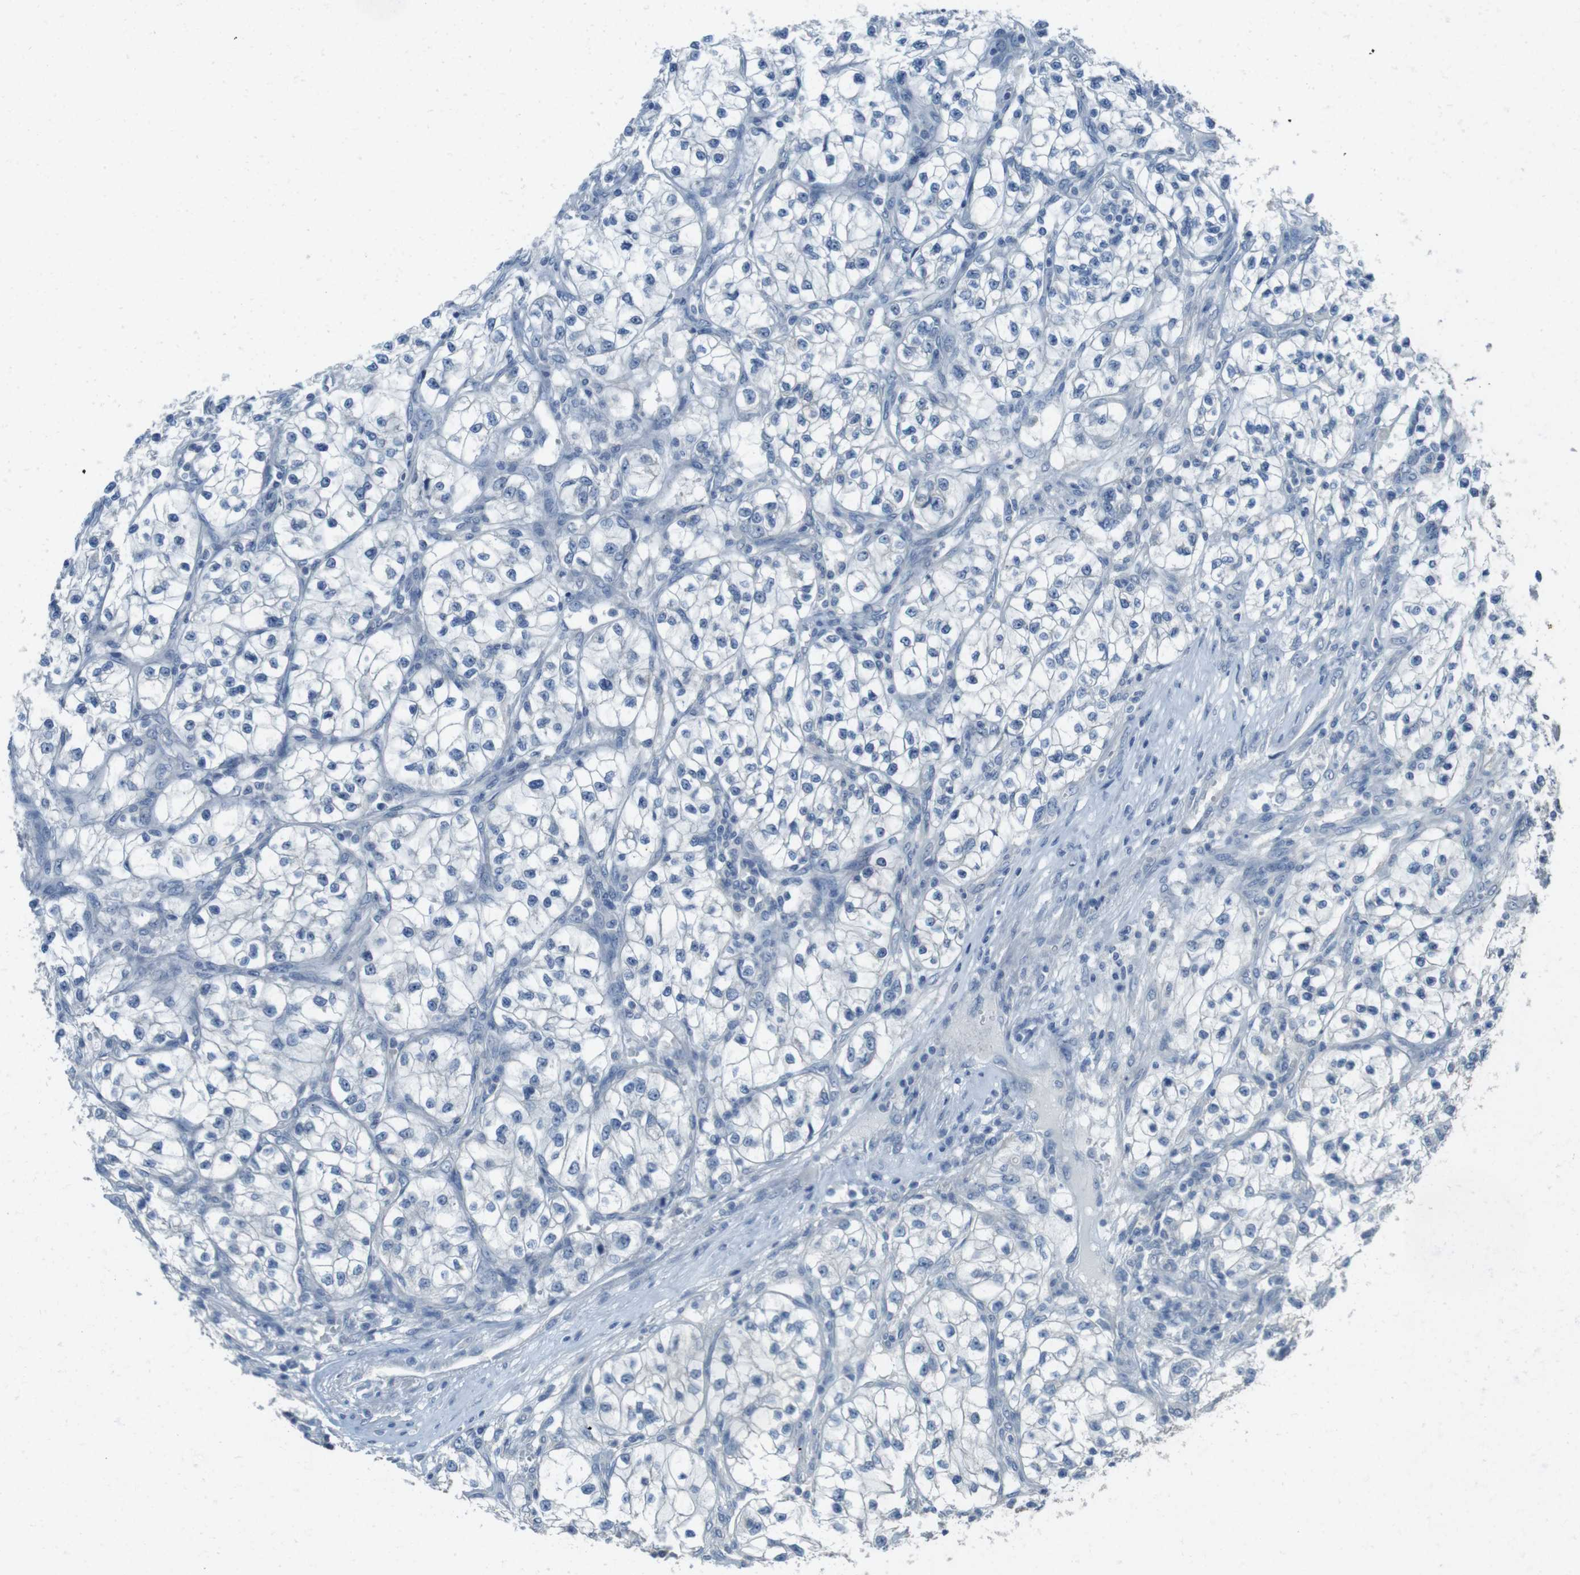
{"staining": {"intensity": "negative", "quantity": "none", "location": "none"}, "tissue": "renal cancer", "cell_type": "Tumor cells", "image_type": "cancer", "snomed": [{"axis": "morphology", "description": "Adenocarcinoma, NOS"}, {"axis": "topography", "description": "Kidney"}], "caption": "Image shows no protein expression in tumor cells of renal adenocarcinoma tissue. (DAB (3,3'-diaminobenzidine) immunohistochemistry with hematoxylin counter stain).", "gene": "ENTPD7", "patient": {"sex": "female", "age": 57}}